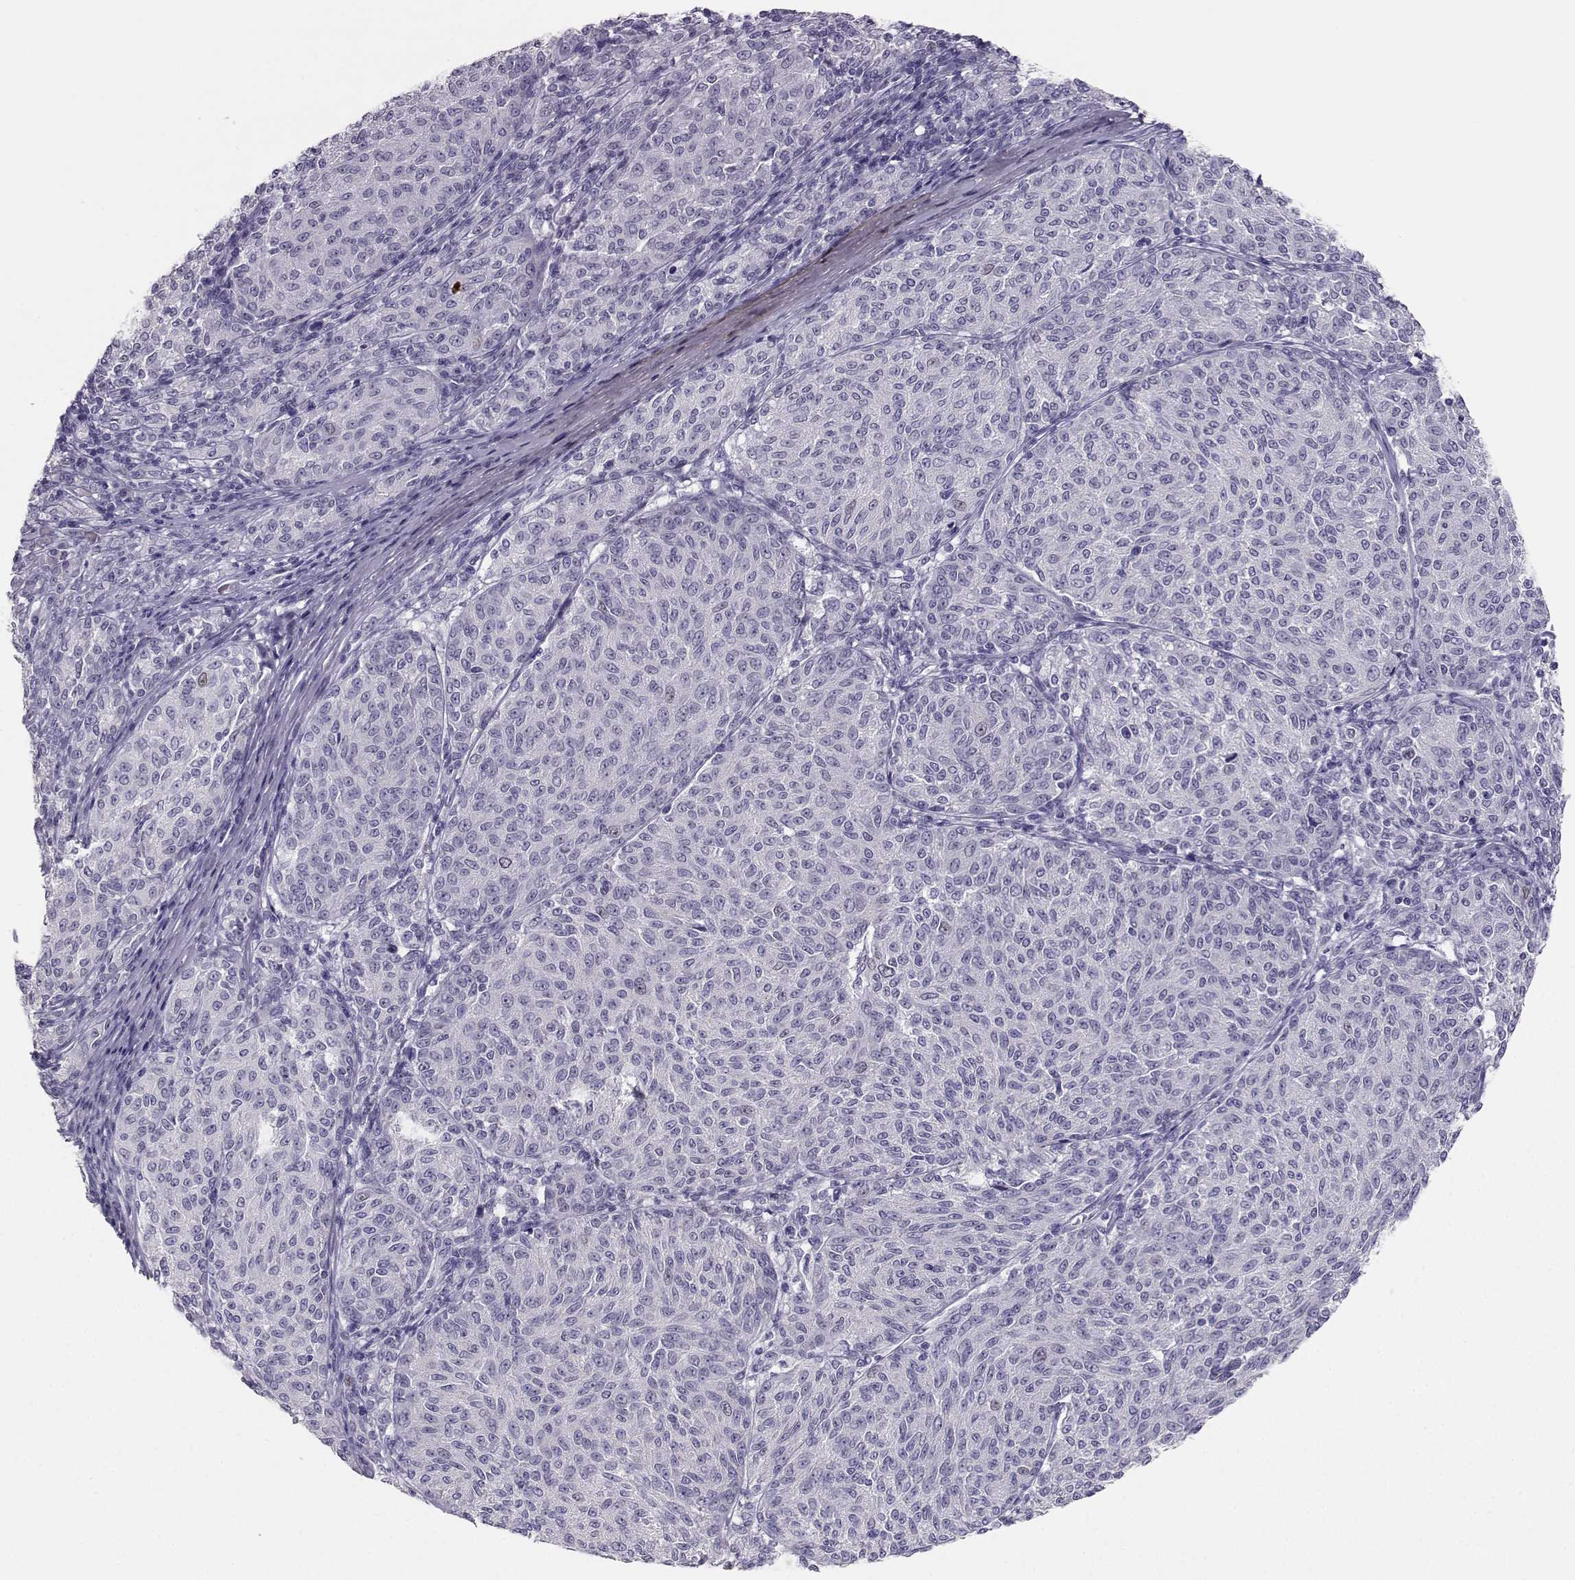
{"staining": {"intensity": "negative", "quantity": "none", "location": "none"}, "tissue": "melanoma", "cell_type": "Tumor cells", "image_type": "cancer", "snomed": [{"axis": "morphology", "description": "Malignant melanoma, NOS"}, {"axis": "topography", "description": "Skin"}], "caption": "Immunohistochemical staining of human melanoma exhibits no significant positivity in tumor cells.", "gene": "OPN5", "patient": {"sex": "female", "age": 72}}